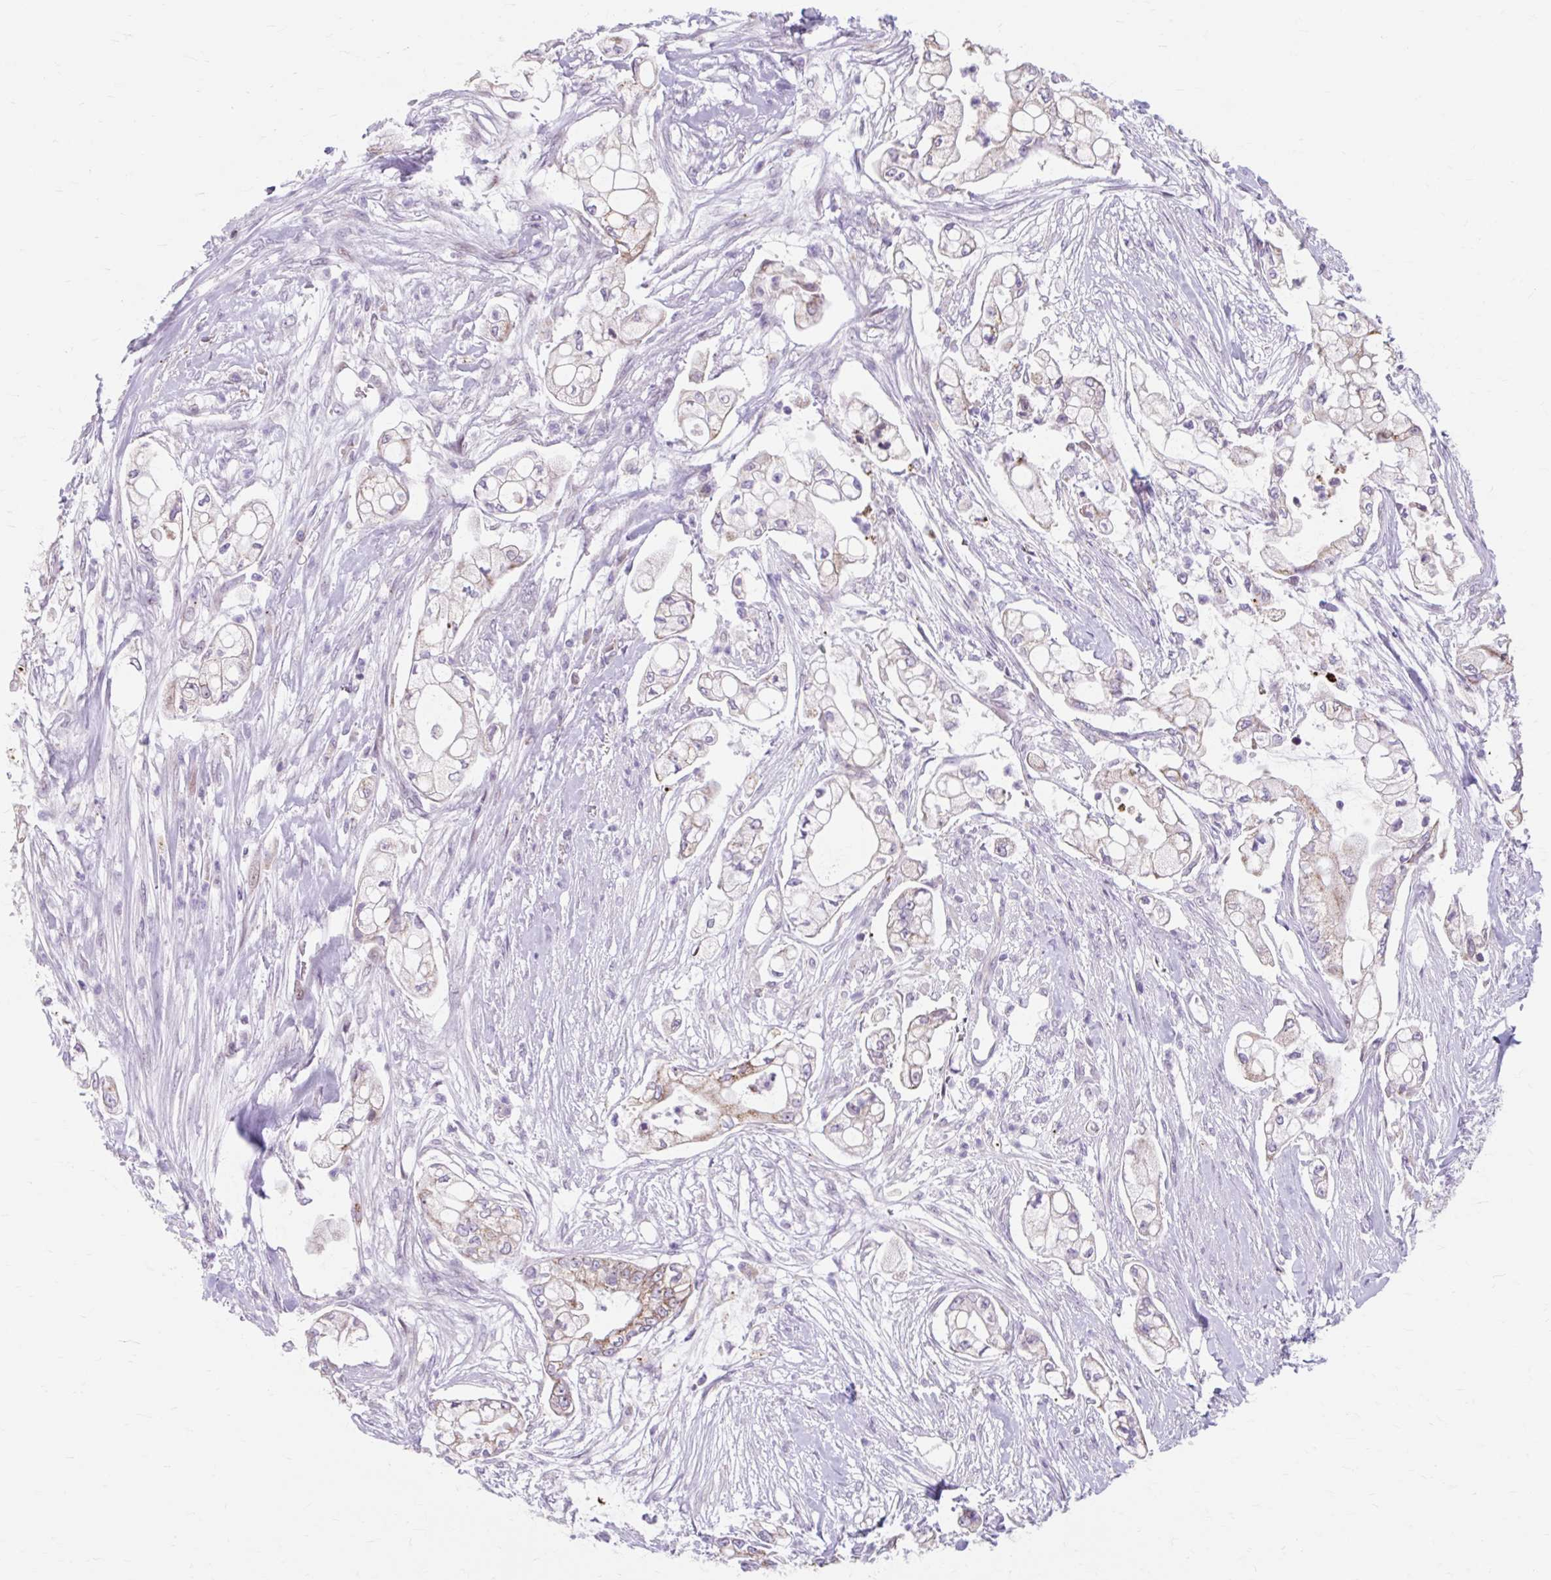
{"staining": {"intensity": "weak", "quantity": "25%-75%", "location": "cytoplasmic/membranous"}, "tissue": "pancreatic cancer", "cell_type": "Tumor cells", "image_type": "cancer", "snomed": [{"axis": "morphology", "description": "Adenocarcinoma, NOS"}, {"axis": "topography", "description": "Pancreas"}], "caption": "Tumor cells display low levels of weak cytoplasmic/membranous expression in about 25%-75% of cells in adenocarcinoma (pancreatic).", "gene": "BEAN1", "patient": {"sex": "female", "age": 69}}